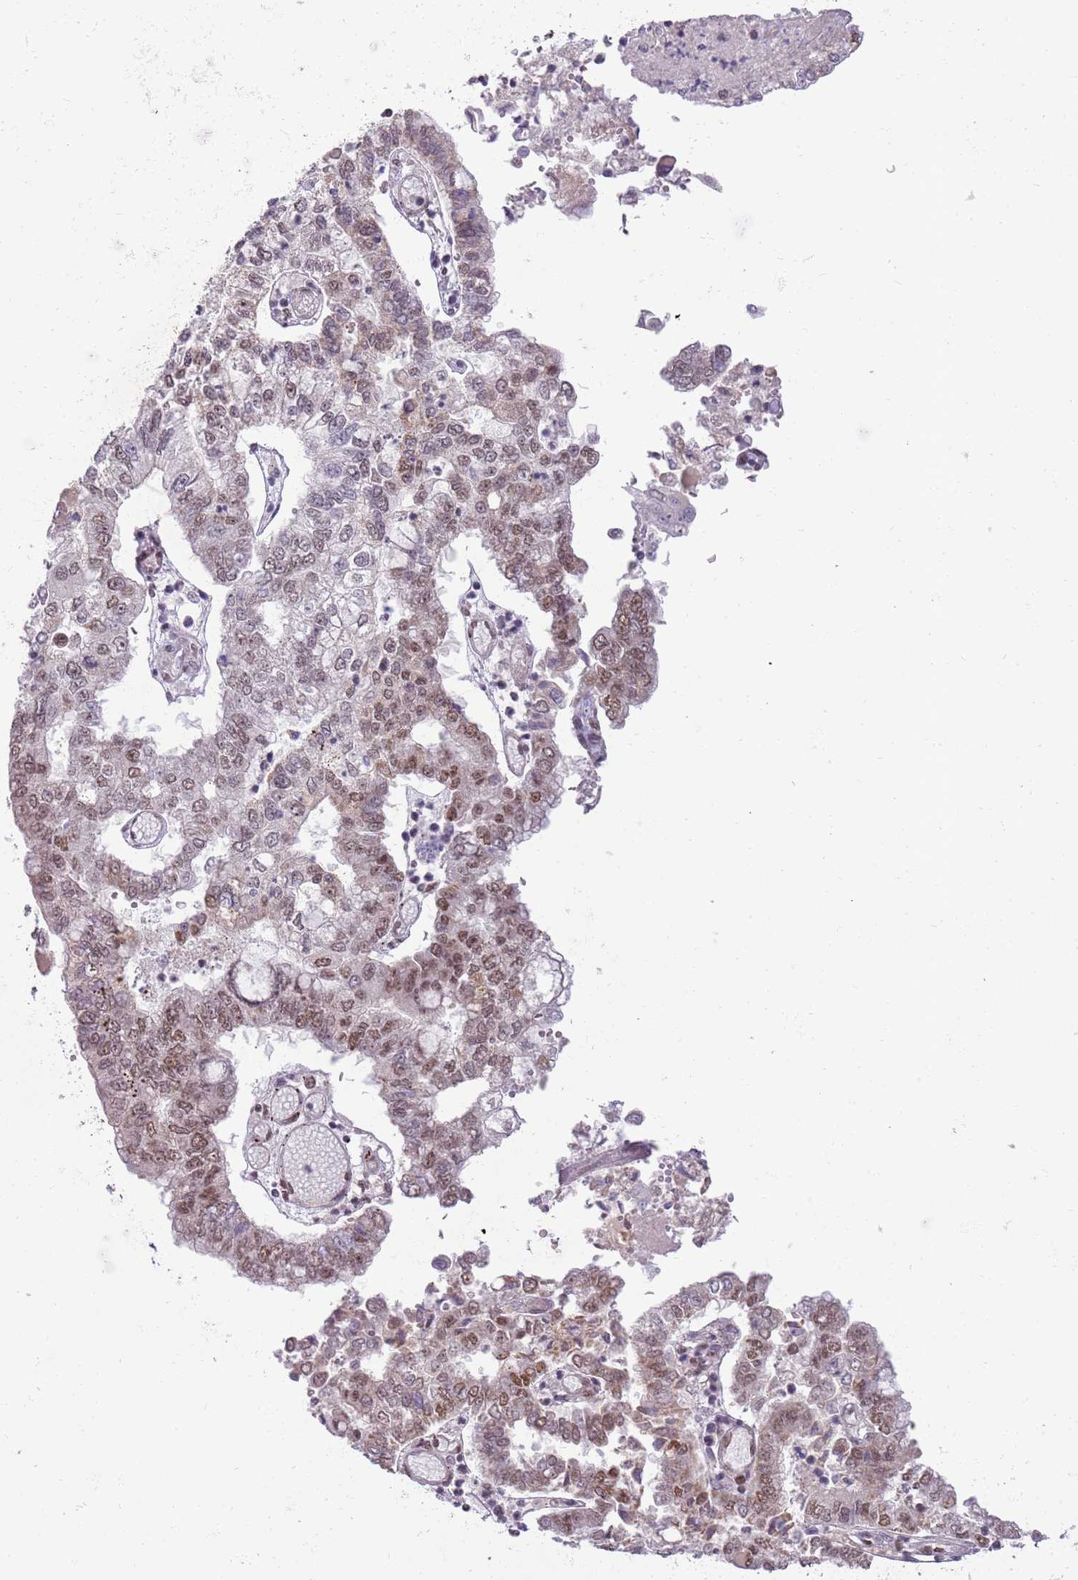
{"staining": {"intensity": "moderate", "quantity": ">75%", "location": "nuclear"}, "tissue": "stomach cancer", "cell_type": "Tumor cells", "image_type": "cancer", "snomed": [{"axis": "morphology", "description": "Adenocarcinoma, NOS"}, {"axis": "topography", "description": "Stomach"}], "caption": "Moderate nuclear staining is seen in approximately >75% of tumor cells in stomach adenocarcinoma.", "gene": "FAM120AOS", "patient": {"sex": "male", "age": 76}}